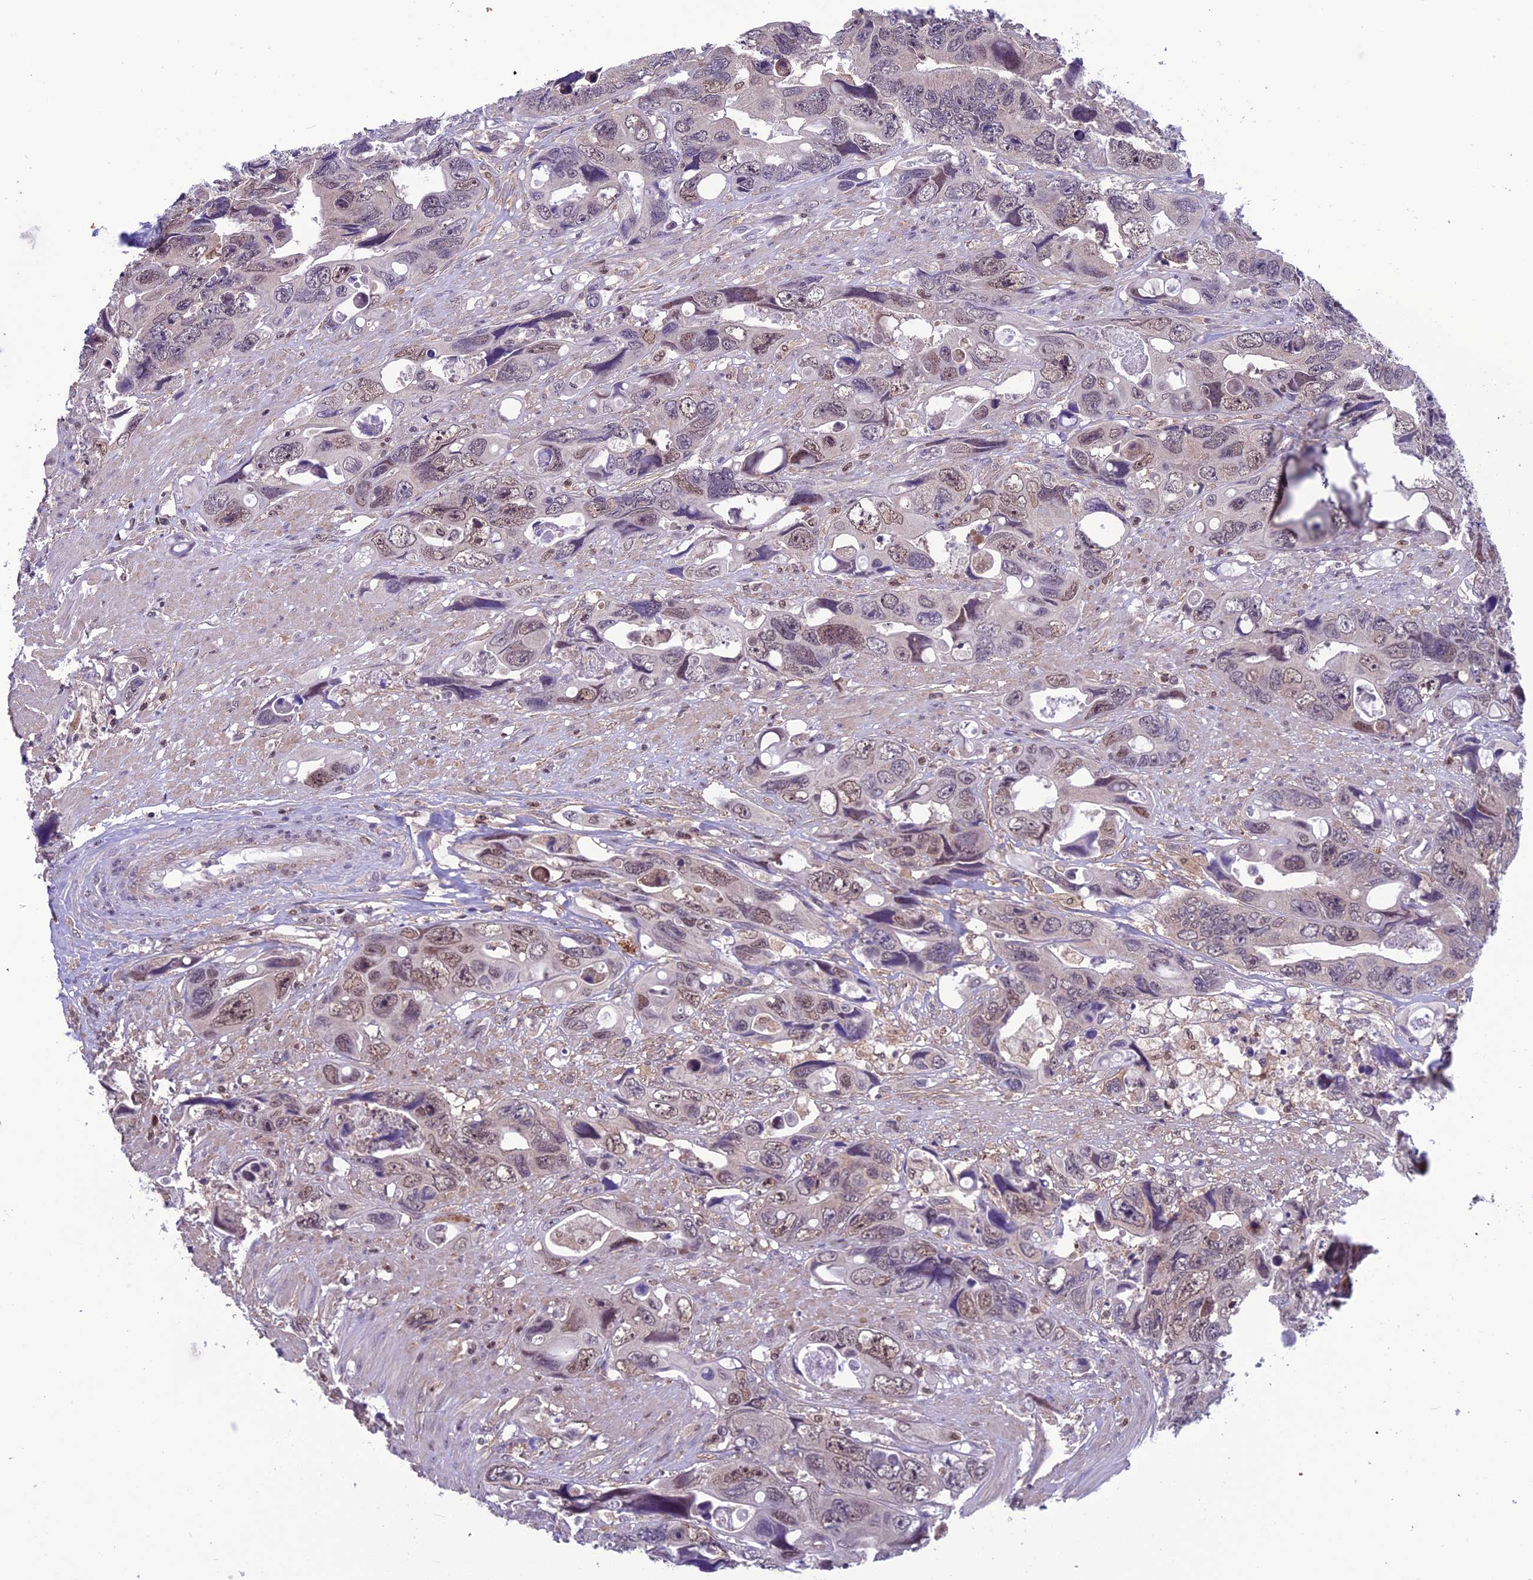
{"staining": {"intensity": "moderate", "quantity": "<25%", "location": "nuclear"}, "tissue": "colorectal cancer", "cell_type": "Tumor cells", "image_type": "cancer", "snomed": [{"axis": "morphology", "description": "Adenocarcinoma, NOS"}, {"axis": "topography", "description": "Rectum"}], "caption": "Colorectal cancer stained for a protein shows moderate nuclear positivity in tumor cells. The staining is performed using DAB (3,3'-diaminobenzidine) brown chromogen to label protein expression. The nuclei are counter-stained blue using hematoxylin.", "gene": "MIS12", "patient": {"sex": "male", "age": 57}}